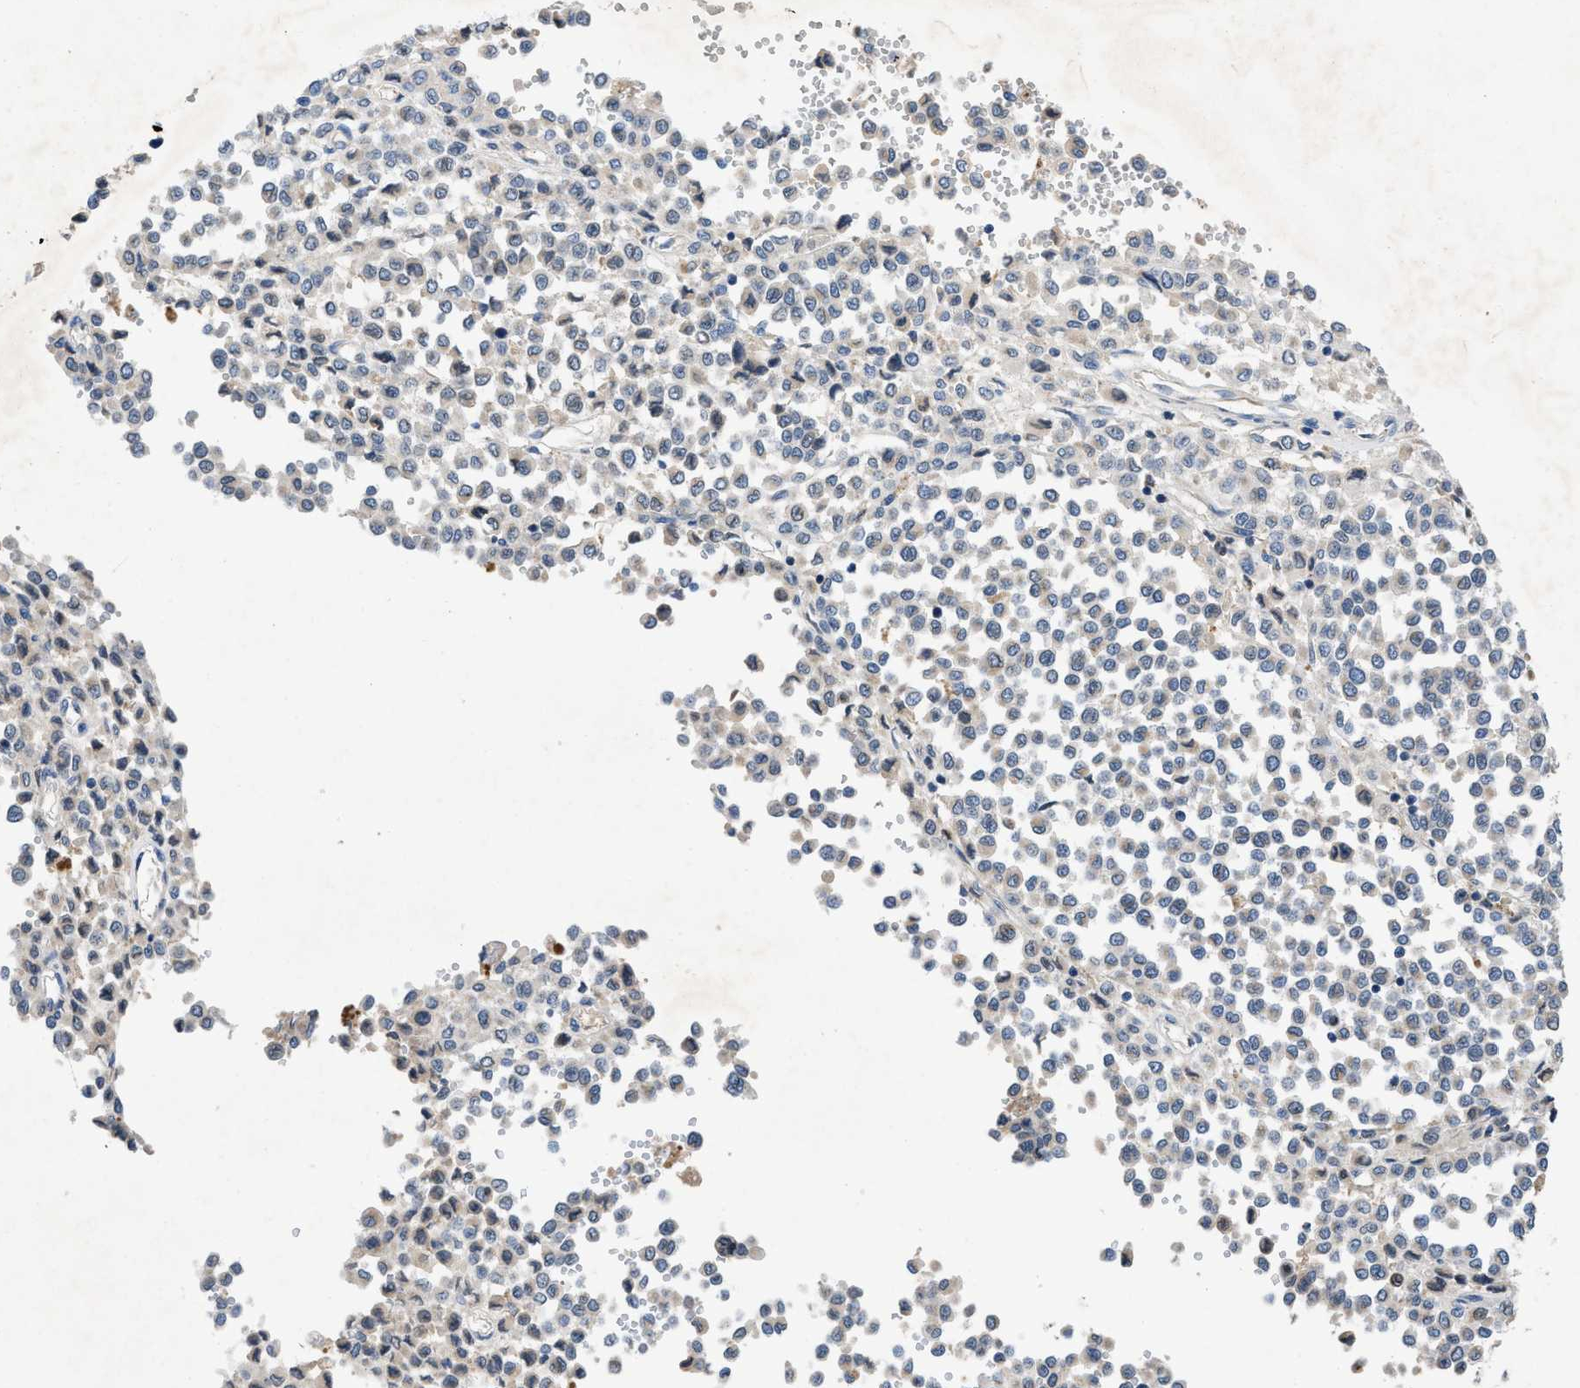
{"staining": {"intensity": "negative", "quantity": "none", "location": "none"}, "tissue": "melanoma", "cell_type": "Tumor cells", "image_type": "cancer", "snomed": [{"axis": "morphology", "description": "Malignant melanoma, Metastatic site"}, {"axis": "topography", "description": "Pancreas"}], "caption": "Protein analysis of melanoma reveals no significant positivity in tumor cells.", "gene": "TMEM248", "patient": {"sex": "female", "age": 30}}